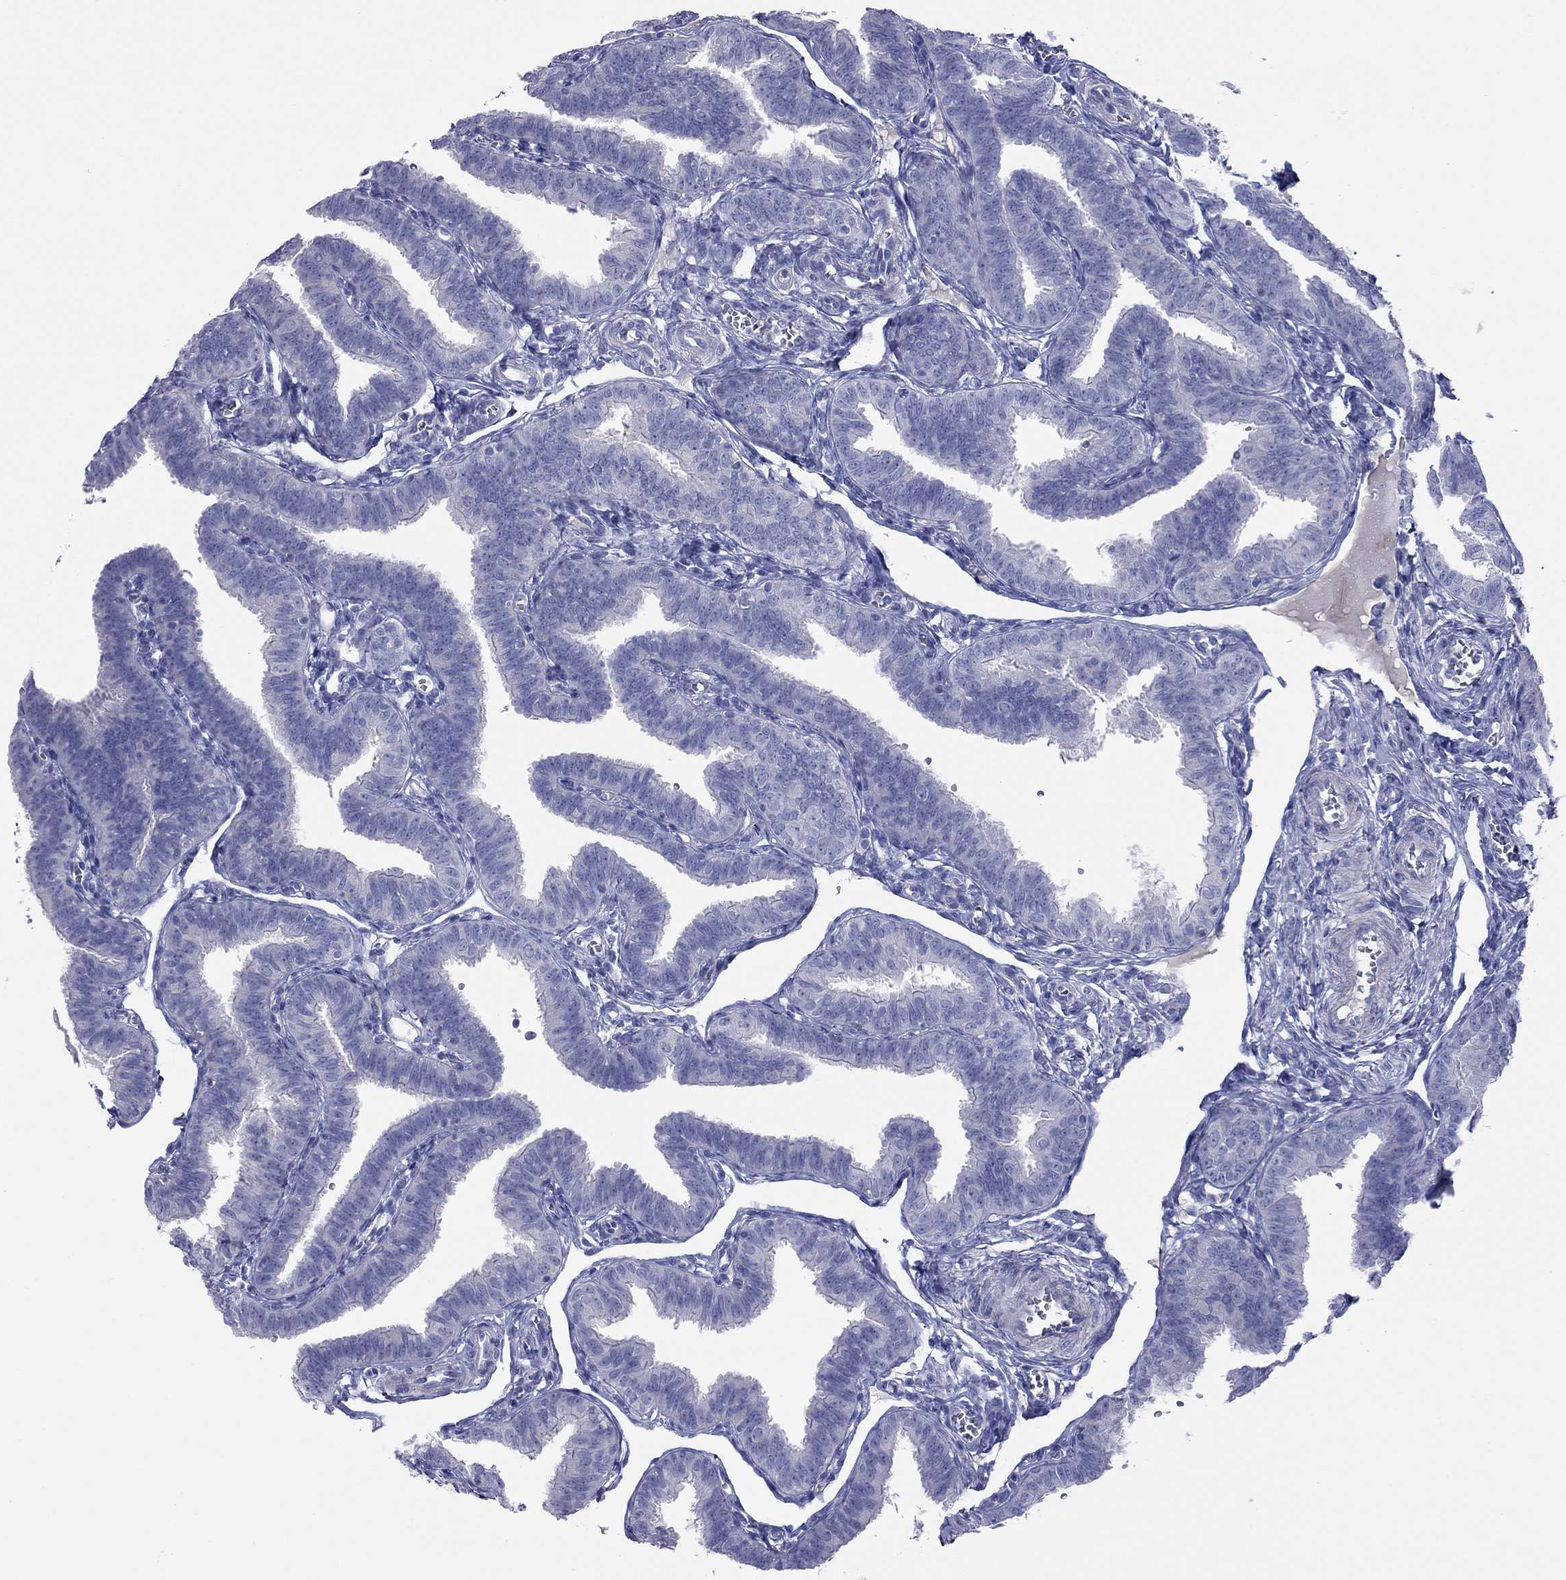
{"staining": {"intensity": "negative", "quantity": "none", "location": "none"}, "tissue": "fallopian tube", "cell_type": "Glandular cells", "image_type": "normal", "snomed": [{"axis": "morphology", "description": "Normal tissue, NOS"}, {"axis": "topography", "description": "Fallopian tube"}], "caption": "There is no significant expression in glandular cells of fallopian tube. (DAB immunohistochemistry visualized using brightfield microscopy, high magnification).", "gene": "ACTL7B", "patient": {"sex": "female", "age": 25}}